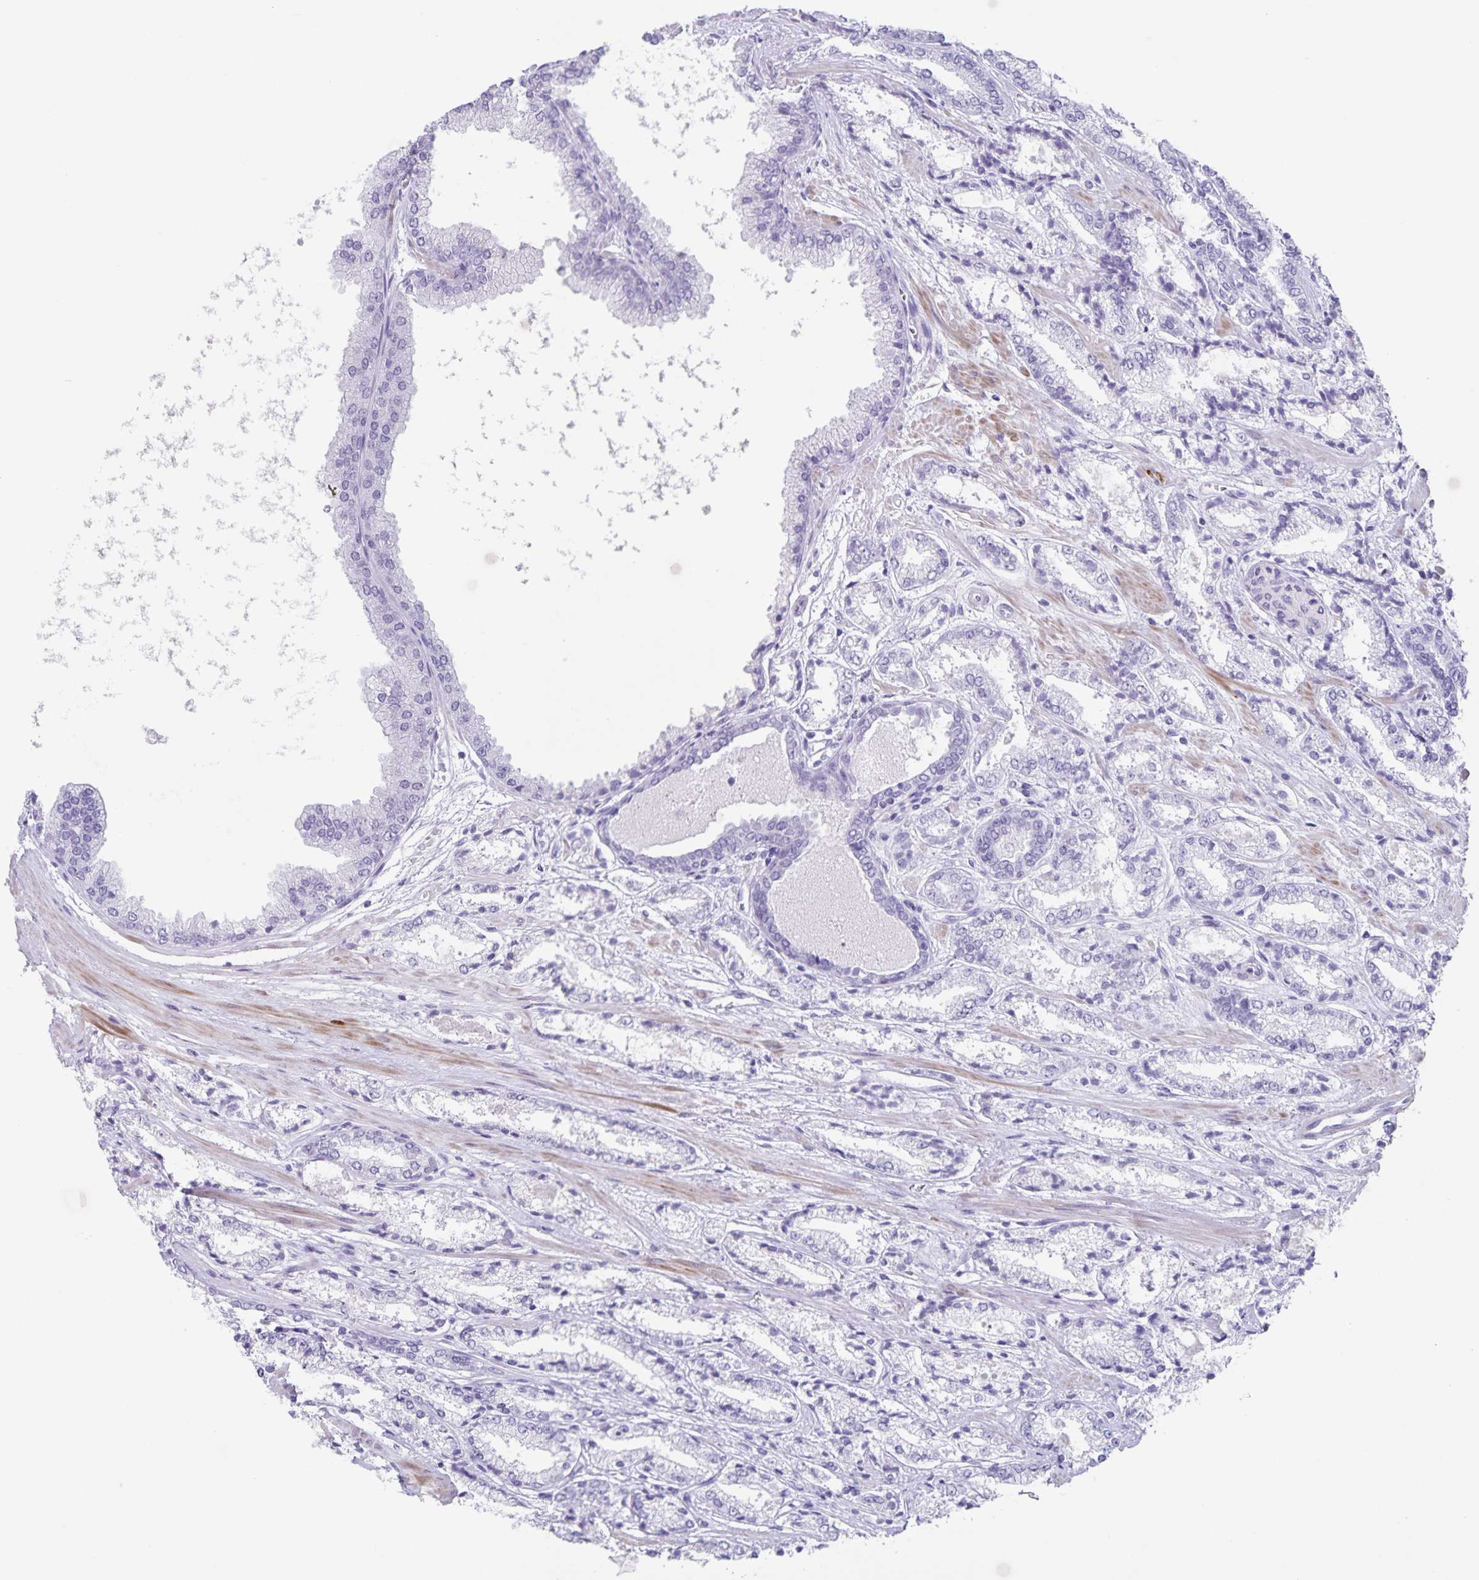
{"staining": {"intensity": "negative", "quantity": "none", "location": "none"}, "tissue": "prostate cancer", "cell_type": "Tumor cells", "image_type": "cancer", "snomed": [{"axis": "morphology", "description": "Adenocarcinoma, High grade"}, {"axis": "topography", "description": "Prostate"}], "caption": "Immunohistochemical staining of human prostate high-grade adenocarcinoma demonstrates no significant positivity in tumor cells.", "gene": "C11orf42", "patient": {"sex": "male", "age": 64}}